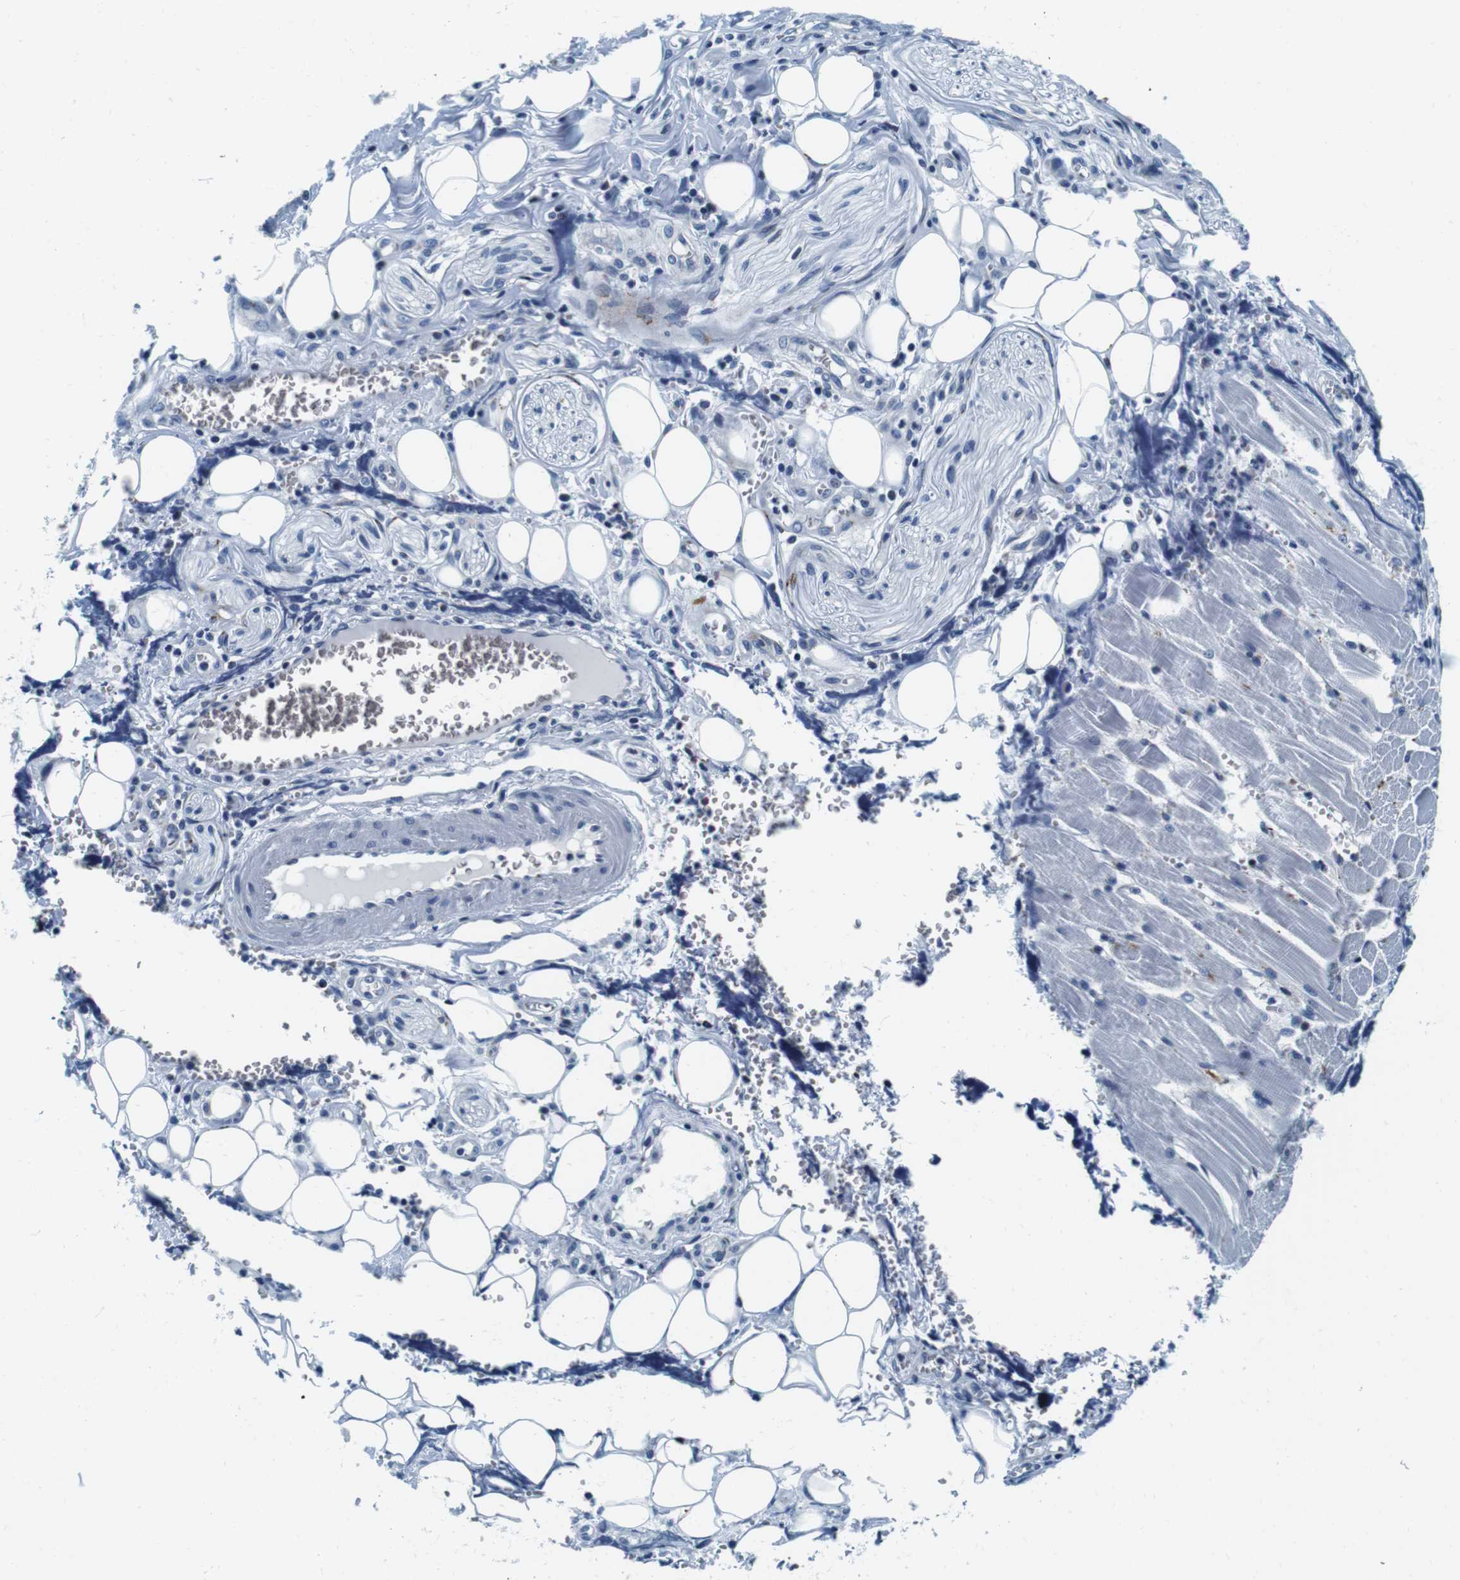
{"staining": {"intensity": "negative", "quantity": "none", "location": "none"}, "tissue": "adipose tissue", "cell_type": "Adipocytes", "image_type": "normal", "snomed": [{"axis": "morphology", "description": "Squamous cell carcinoma, NOS"}, {"axis": "topography", "description": "Oral tissue"}, {"axis": "topography", "description": "Head-Neck"}], "caption": "Histopathology image shows no protein staining in adipocytes of benign adipose tissue.", "gene": "FAR2", "patient": {"sex": "female", "age": 50}}